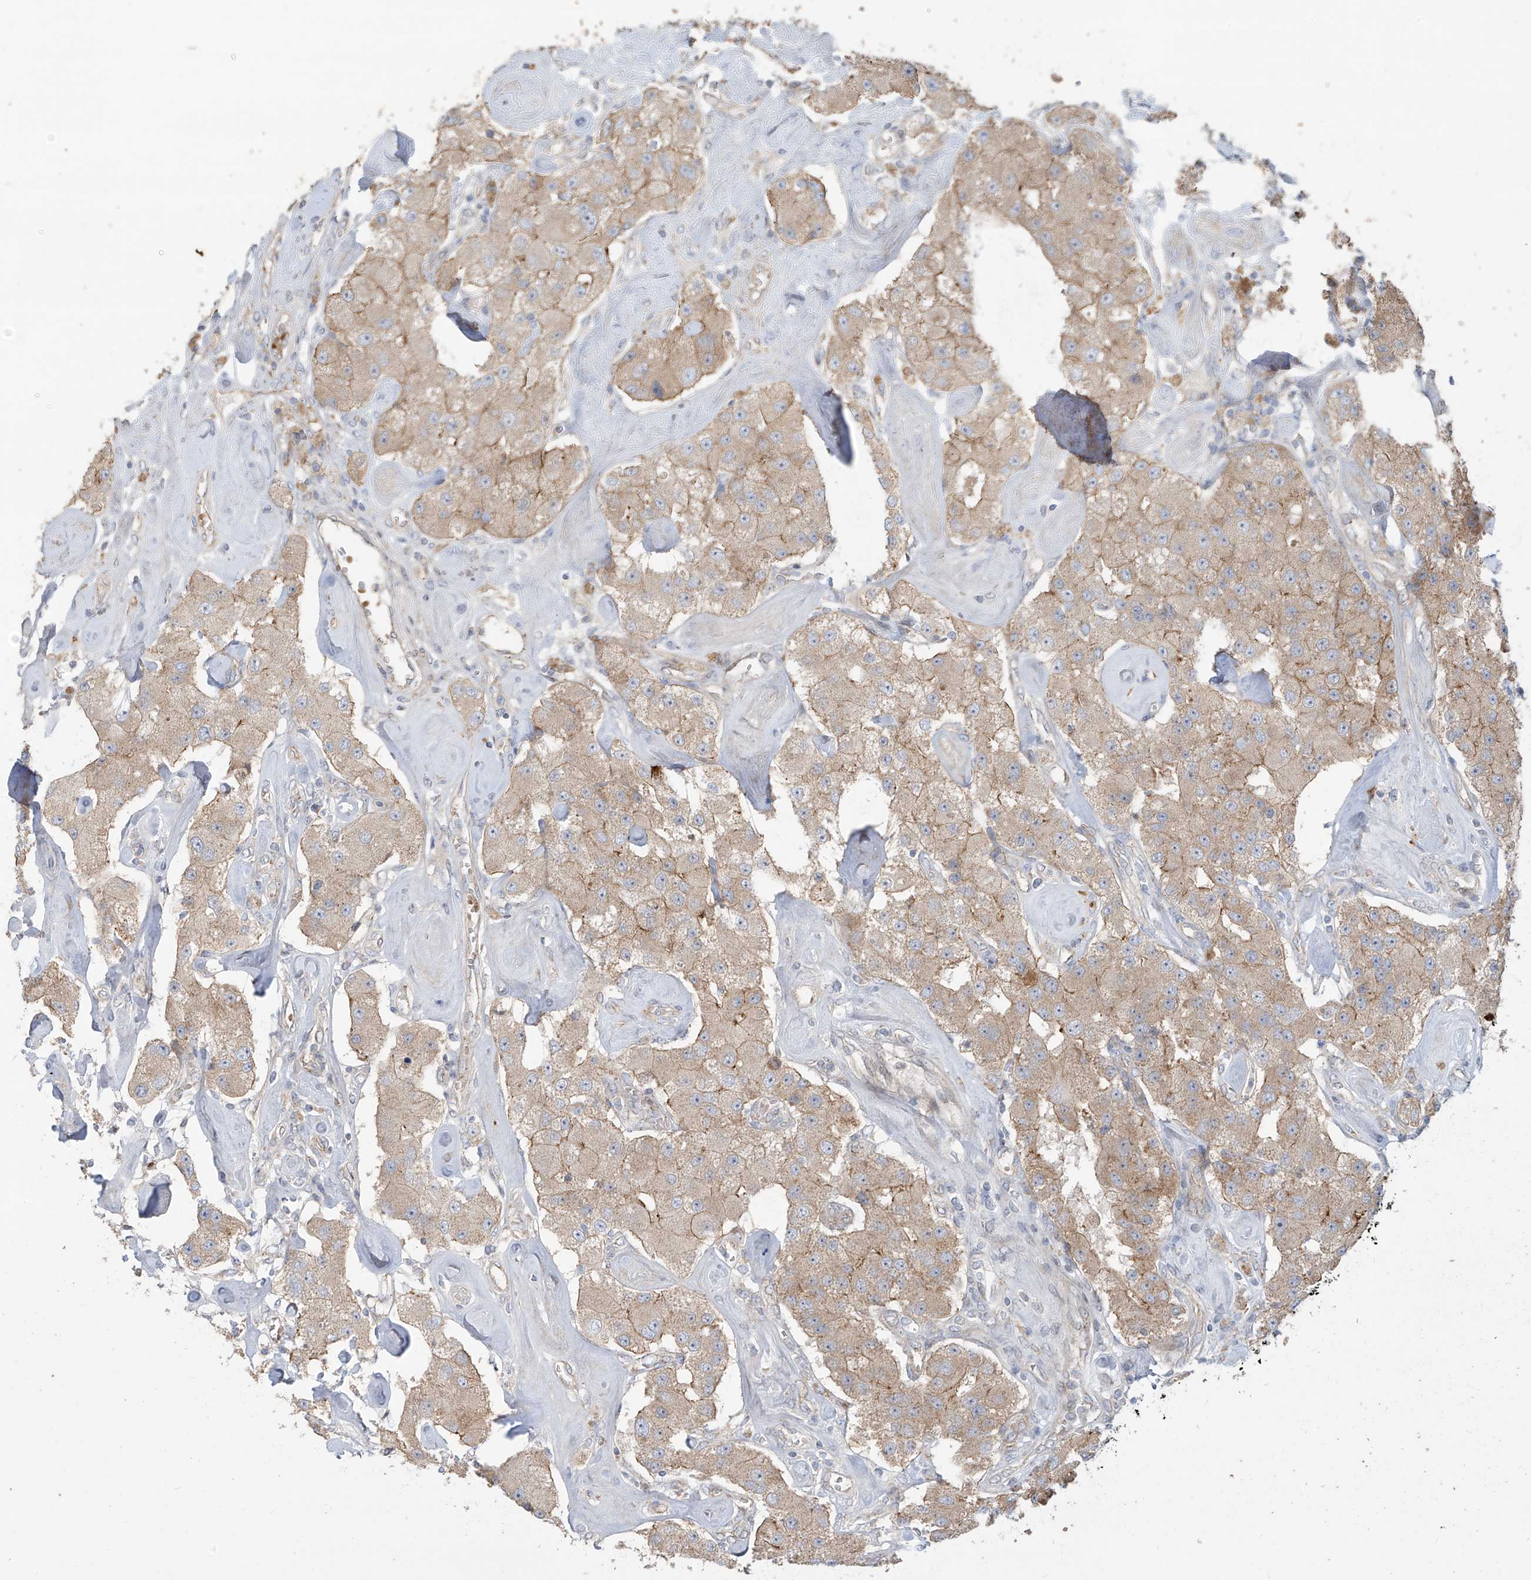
{"staining": {"intensity": "weak", "quantity": ">75%", "location": "cytoplasmic/membranous"}, "tissue": "carcinoid", "cell_type": "Tumor cells", "image_type": "cancer", "snomed": [{"axis": "morphology", "description": "Carcinoid, malignant, NOS"}, {"axis": "topography", "description": "Pancreas"}], "caption": "IHC histopathology image of neoplastic tissue: carcinoid stained using IHC demonstrates low levels of weak protein expression localized specifically in the cytoplasmic/membranous of tumor cells, appearing as a cytoplasmic/membranous brown color.", "gene": "ABTB1", "patient": {"sex": "male", "age": 41}}